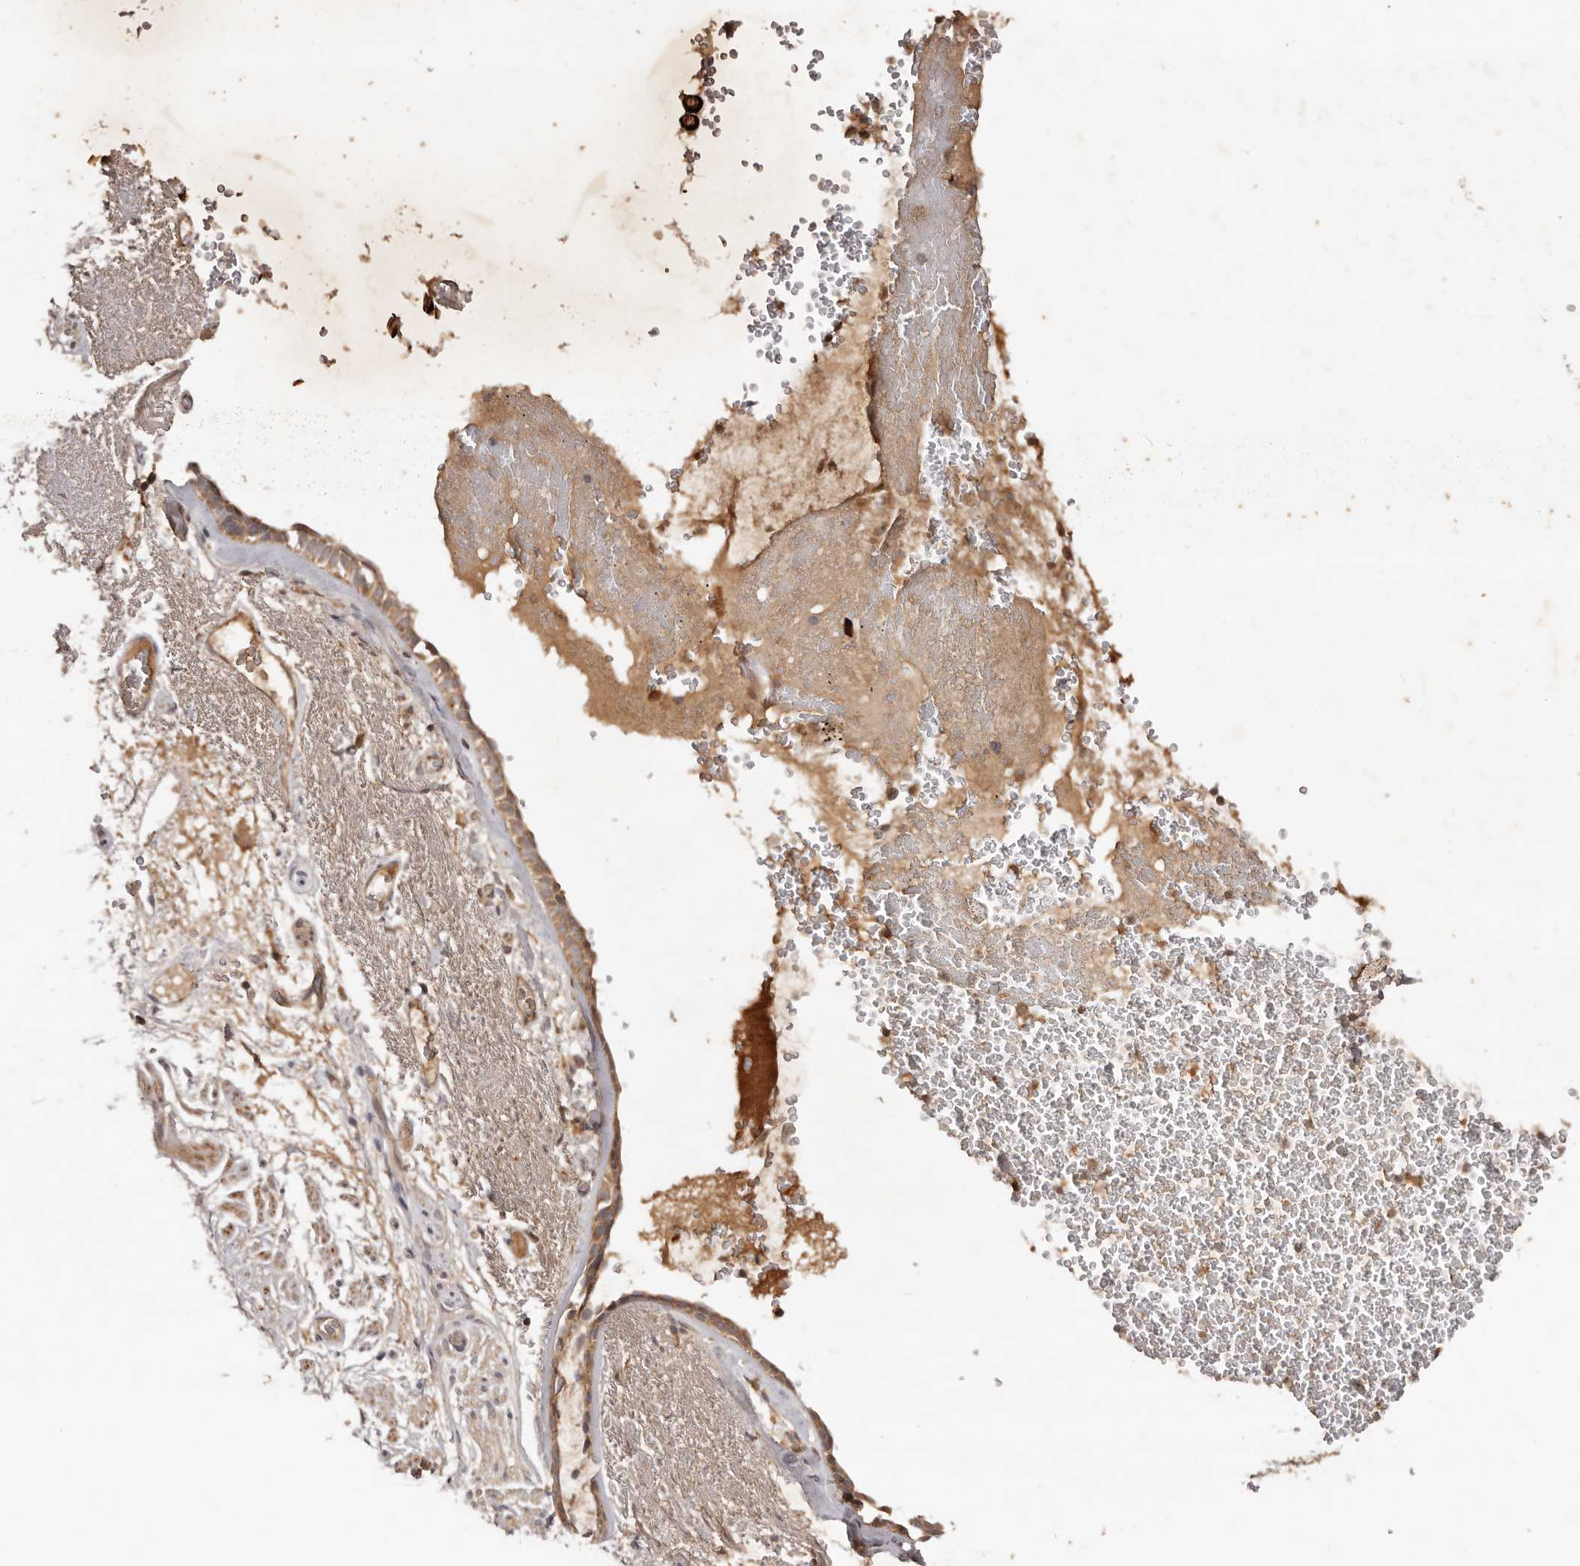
{"staining": {"intensity": "moderate", "quantity": ">75%", "location": "cytoplasmic/membranous"}, "tissue": "bronchus", "cell_type": "Respiratory epithelial cells", "image_type": "normal", "snomed": [{"axis": "morphology", "description": "Normal tissue, NOS"}, {"axis": "morphology", "description": "Squamous cell carcinoma, NOS"}, {"axis": "topography", "description": "Lymph node"}, {"axis": "topography", "description": "Bronchus"}, {"axis": "topography", "description": "Lung"}], "caption": "Protein expression analysis of benign bronchus shows moderate cytoplasmic/membranous expression in approximately >75% of respiratory epithelial cells.", "gene": "PKIB", "patient": {"sex": "male", "age": 66}}